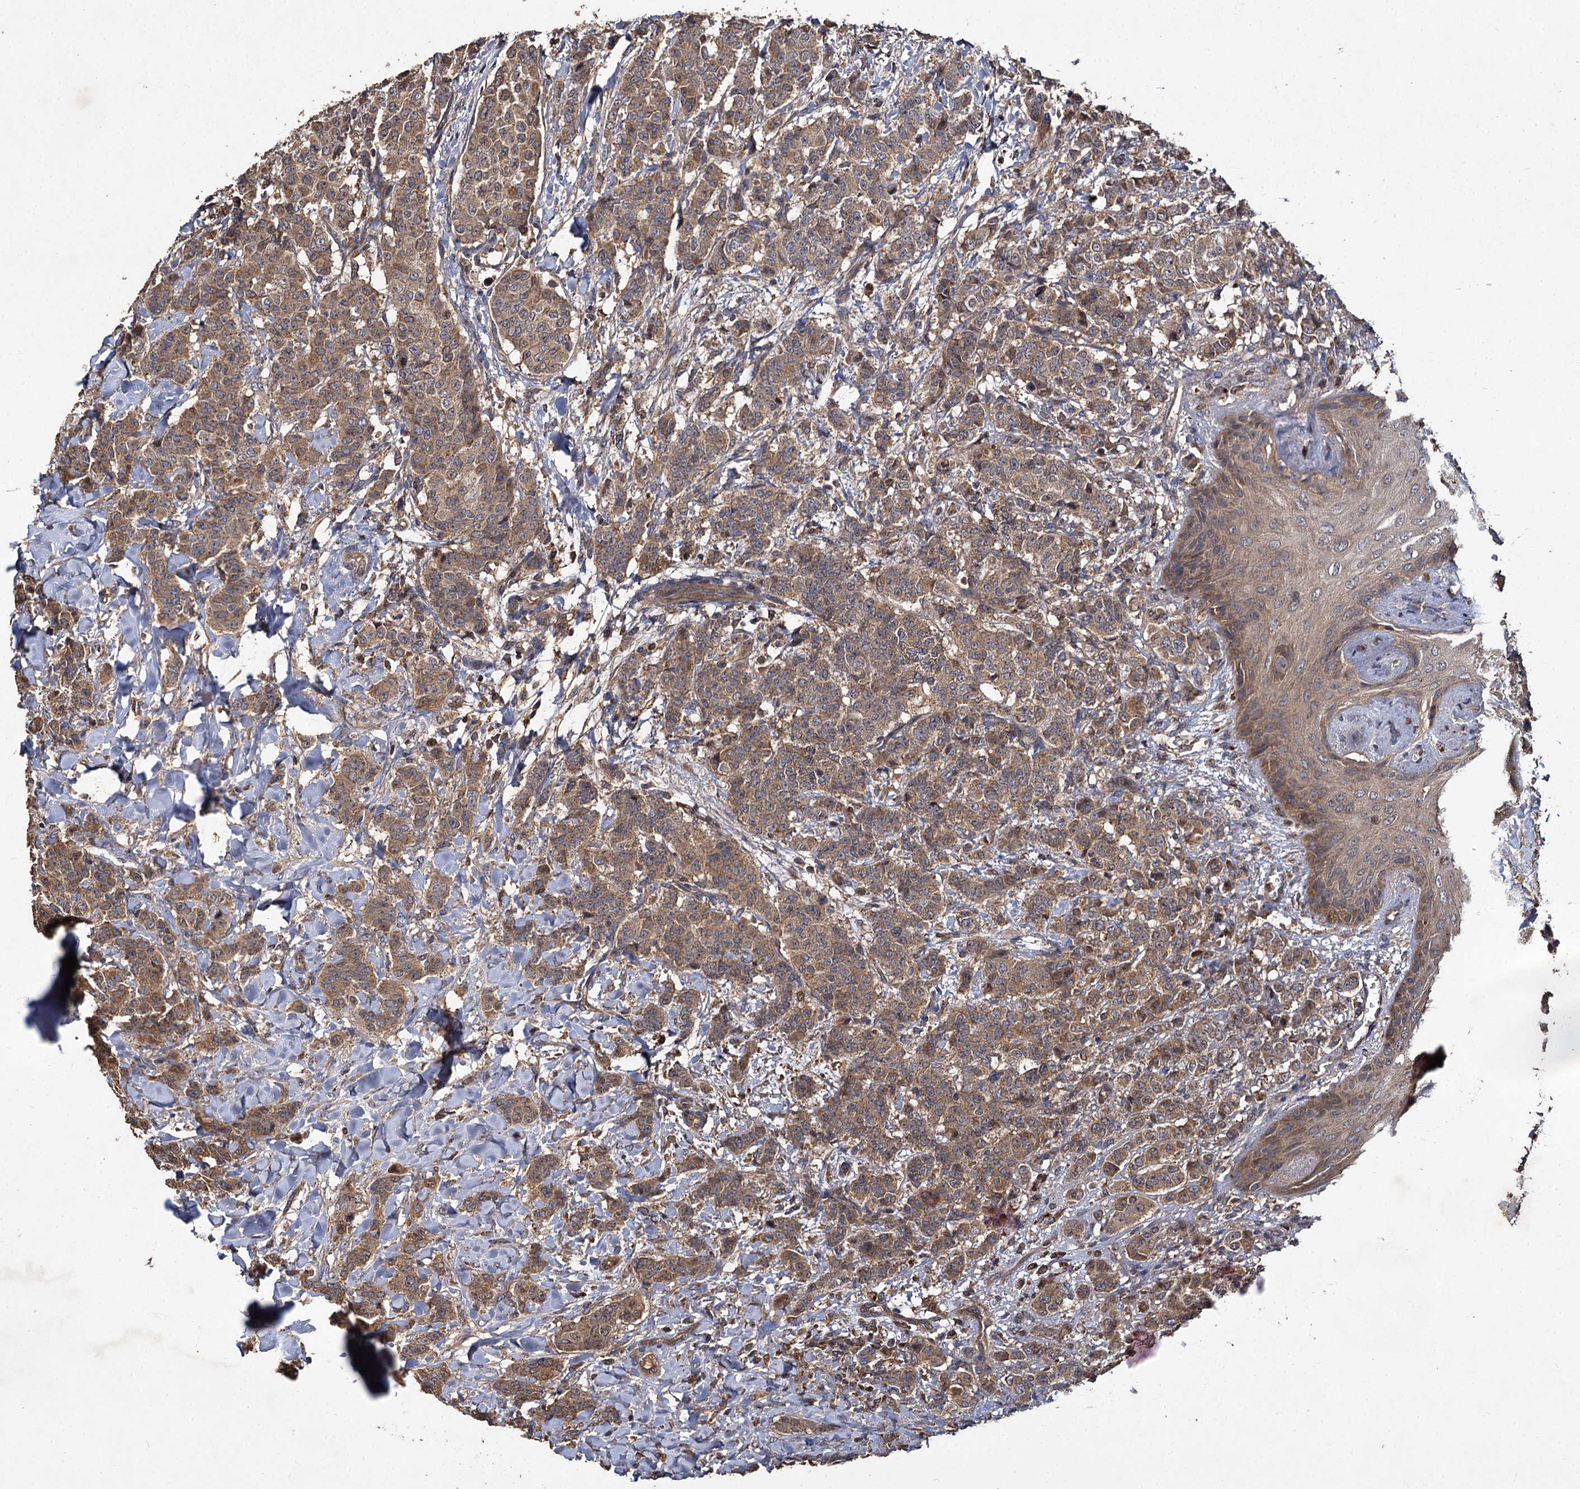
{"staining": {"intensity": "moderate", "quantity": ">75%", "location": "cytoplasmic/membranous"}, "tissue": "breast cancer", "cell_type": "Tumor cells", "image_type": "cancer", "snomed": [{"axis": "morphology", "description": "Duct carcinoma"}, {"axis": "topography", "description": "Breast"}], "caption": "Breast cancer (intraductal carcinoma) stained with IHC reveals moderate cytoplasmic/membranous expression in approximately >75% of tumor cells. (DAB IHC, brown staining for protein, blue staining for nuclei).", "gene": "GCLC", "patient": {"sex": "female", "age": 40}}